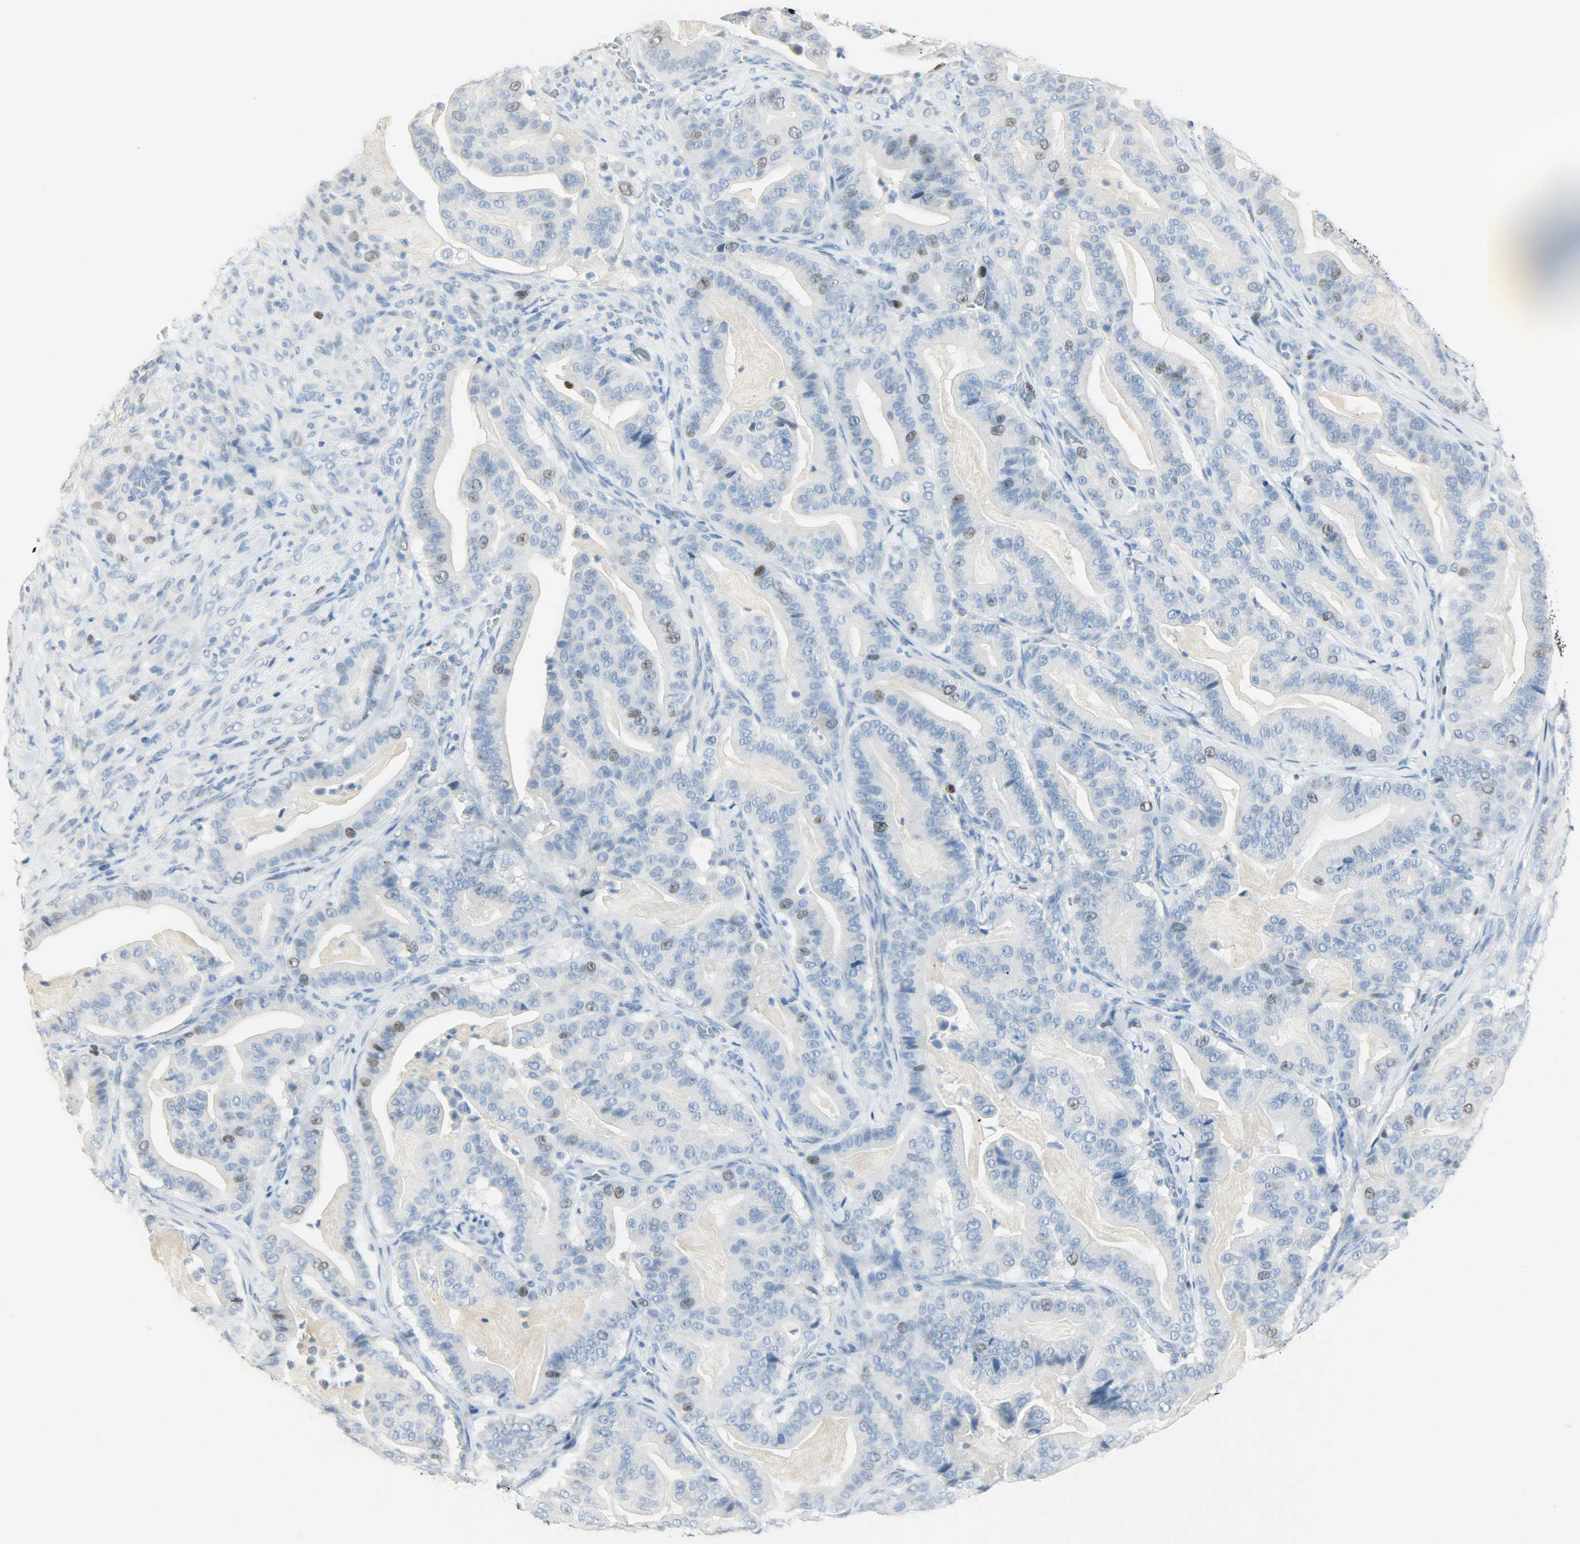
{"staining": {"intensity": "weak", "quantity": "<25%", "location": "nuclear"}, "tissue": "pancreatic cancer", "cell_type": "Tumor cells", "image_type": "cancer", "snomed": [{"axis": "morphology", "description": "Adenocarcinoma, NOS"}, {"axis": "topography", "description": "Pancreas"}], "caption": "Tumor cells are negative for brown protein staining in pancreatic adenocarcinoma. (Brightfield microscopy of DAB (3,3'-diaminobenzidine) immunohistochemistry at high magnification).", "gene": "HELLS", "patient": {"sex": "male", "age": 63}}